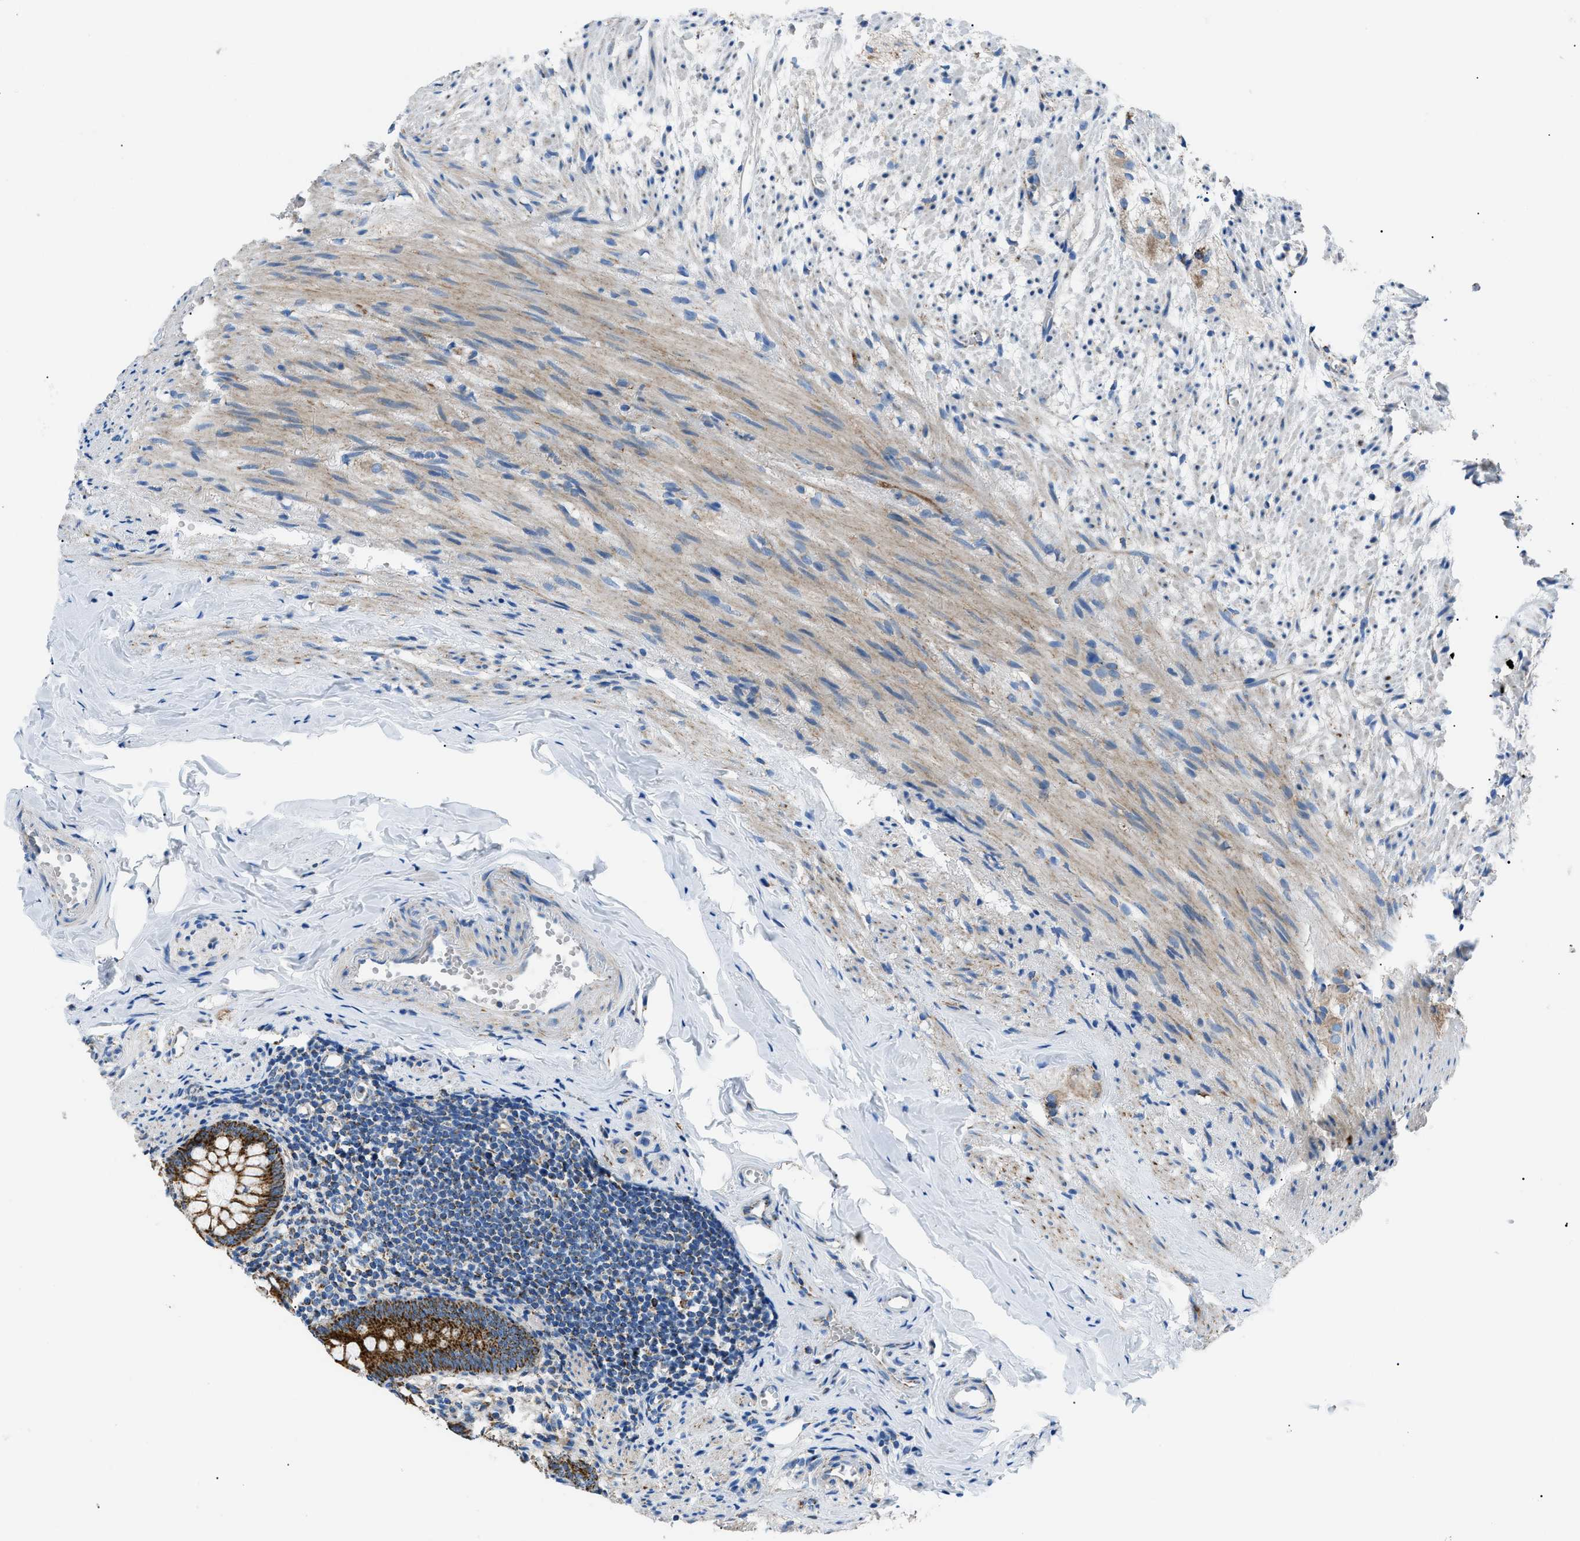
{"staining": {"intensity": "moderate", "quantity": ">75%", "location": "cytoplasmic/membranous"}, "tissue": "appendix", "cell_type": "Glandular cells", "image_type": "normal", "snomed": [{"axis": "morphology", "description": "Normal tissue, NOS"}, {"axis": "topography", "description": "Appendix"}], "caption": "Immunohistochemical staining of benign human appendix demonstrates medium levels of moderate cytoplasmic/membranous expression in approximately >75% of glandular cells. The protein is stained brown, and the nuclei are stained in blue (DAB (3,3'-diaminobenzidine) IHC with brightfield microscopy, high magnification).", "gene": "PHB2", "patient": {"sex": "female", "age": 77}}